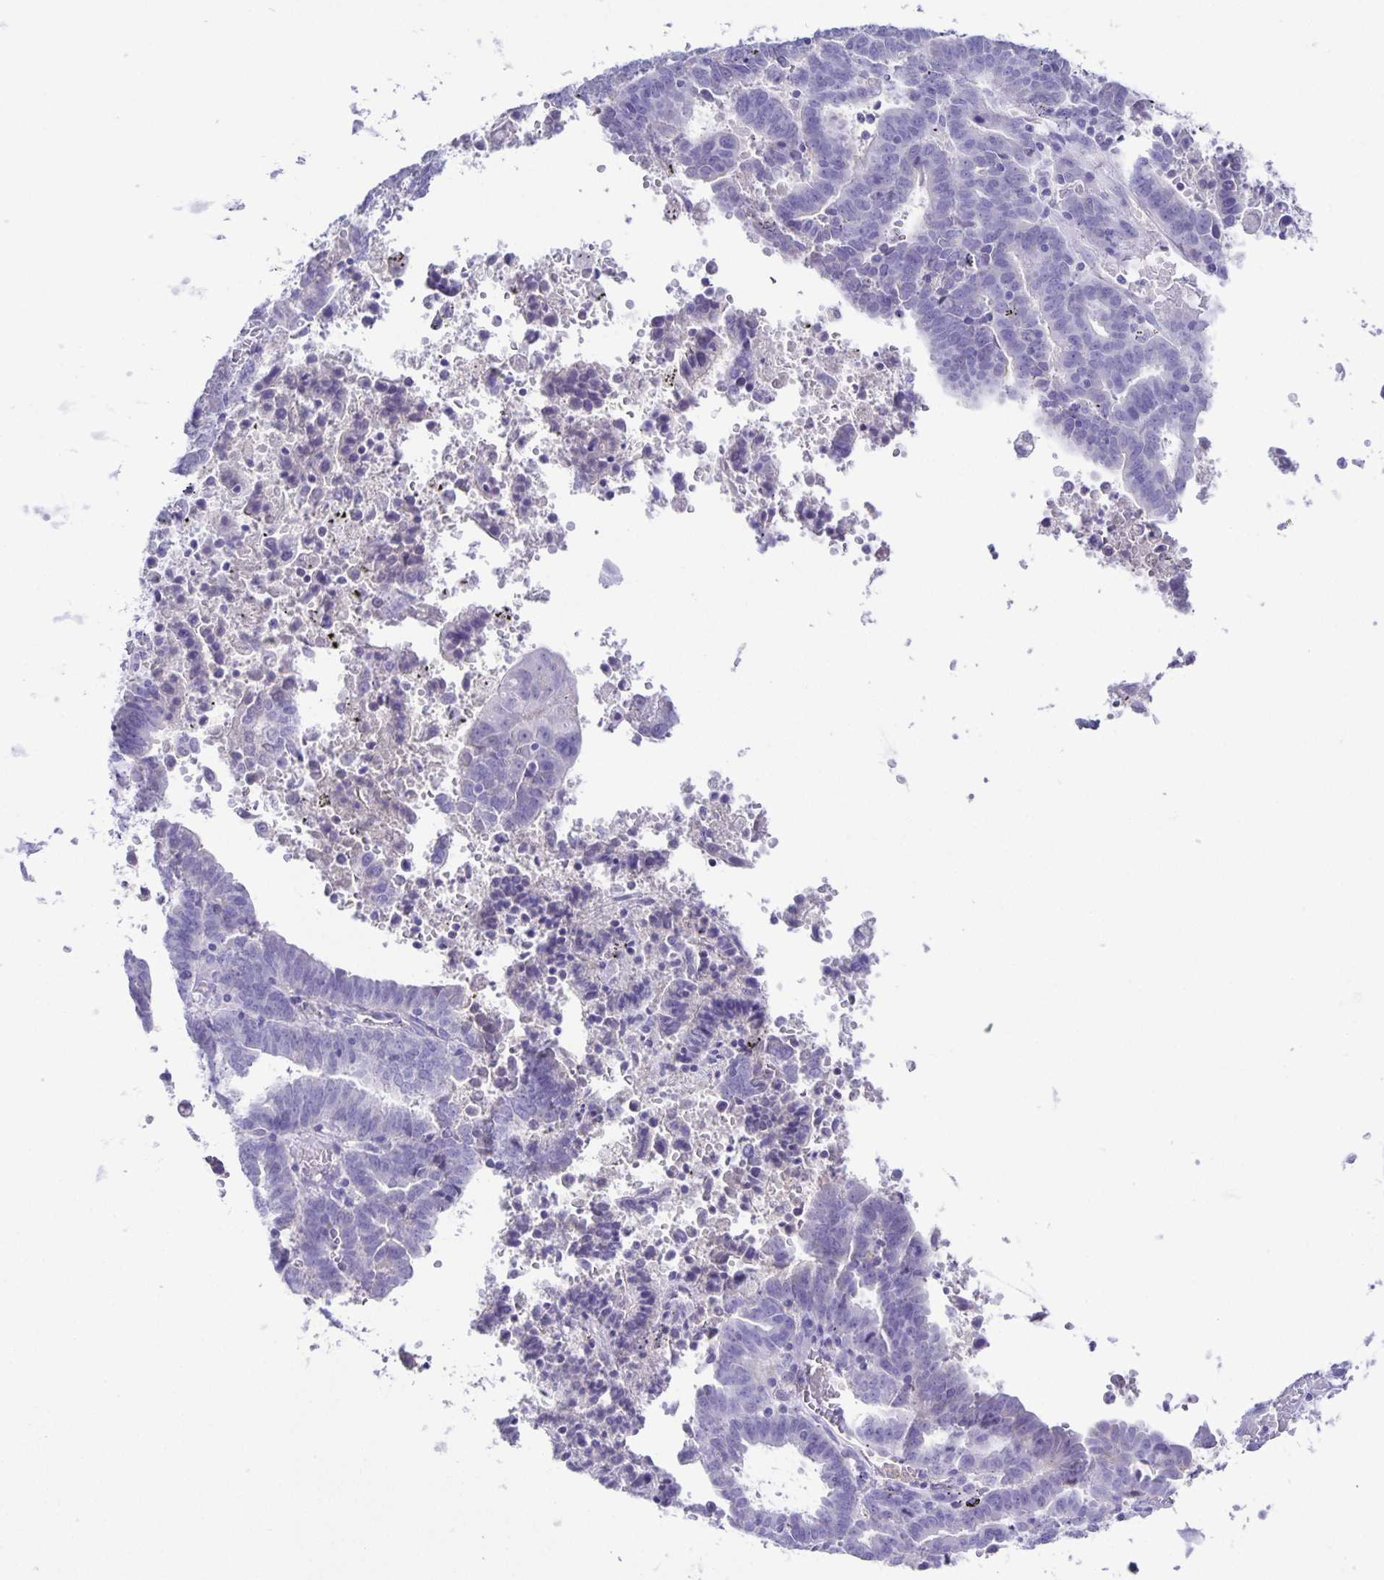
{"staining": {"intensity": "negative", "quantity": "none", "location": "none"}, "tissue": "endometrial cancer", "cell_type": "Tumor cells", "image_type": "cancer", "snomed": [{"axis": "morphology", "description": "Adenocarcinoma, NOS"}, {"axis": "topography", "description": "Uterus"}], "caption": "Endometrial cancer was stained to show a protein in brown. There is no significant positivity in tumor cells.", "gene": "UBQLN3", "patient": {"sex": "female", "age": 83}}